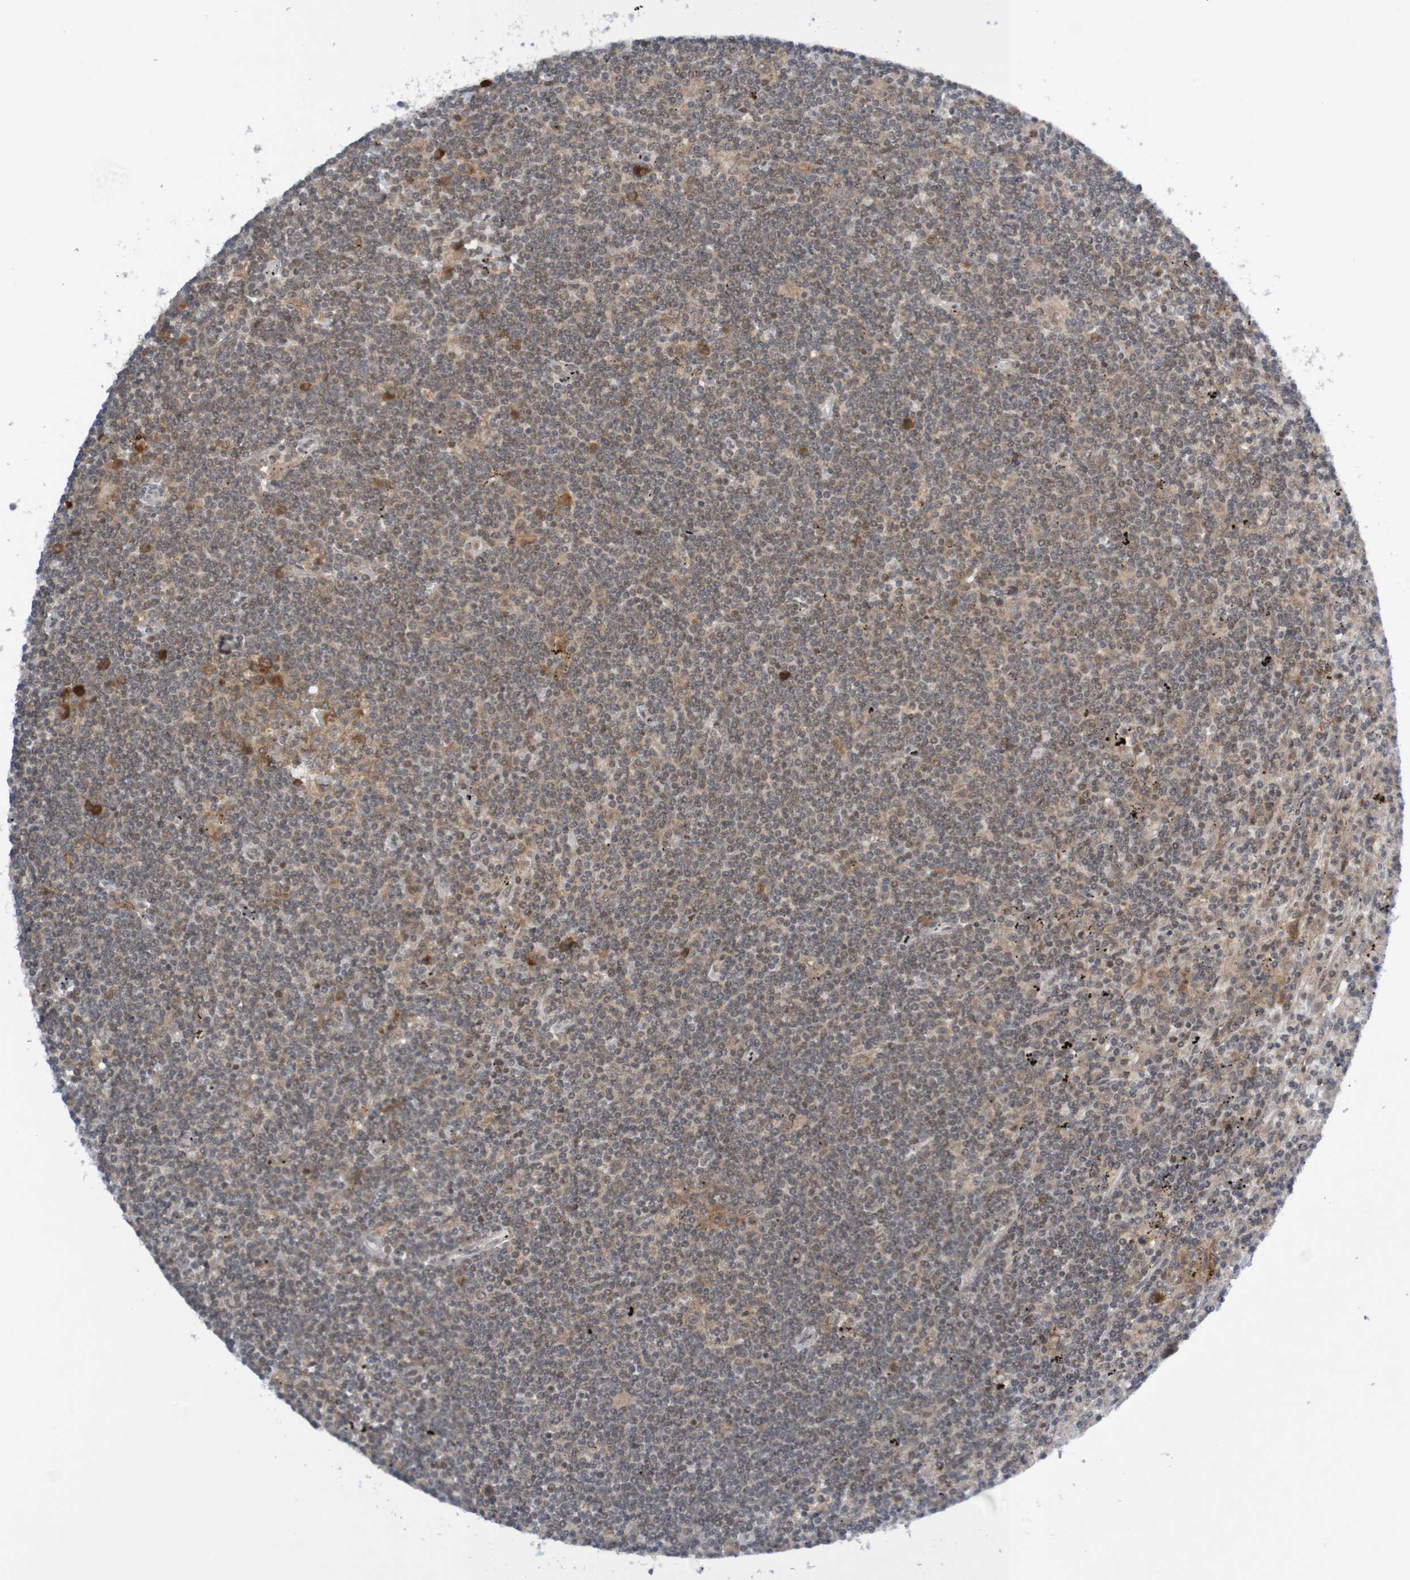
{"staining": {"intensity": "negative", "quantity": "none", "location": "none"}, "tissue": "lymphoma", "cell_type": "Tumor cells", "image_type": "cancer", "snomed": [{"axis": "morphology", "description": "Malignant lymphoma, non-Hodgkin's type, Low grade"}, {"axis": "topography", "description": "Spleen"}], "caption": "This micrograph is of malignant lymphoma, non-Hodgkin's type (low-grade) stained with immunohistochemistry to label a protein in brown with the nuclei are counter-stained blue. There is no staining in tumor cells.", "gene": "ITLN1", "patient": {"sex": "male", "age": 76}}